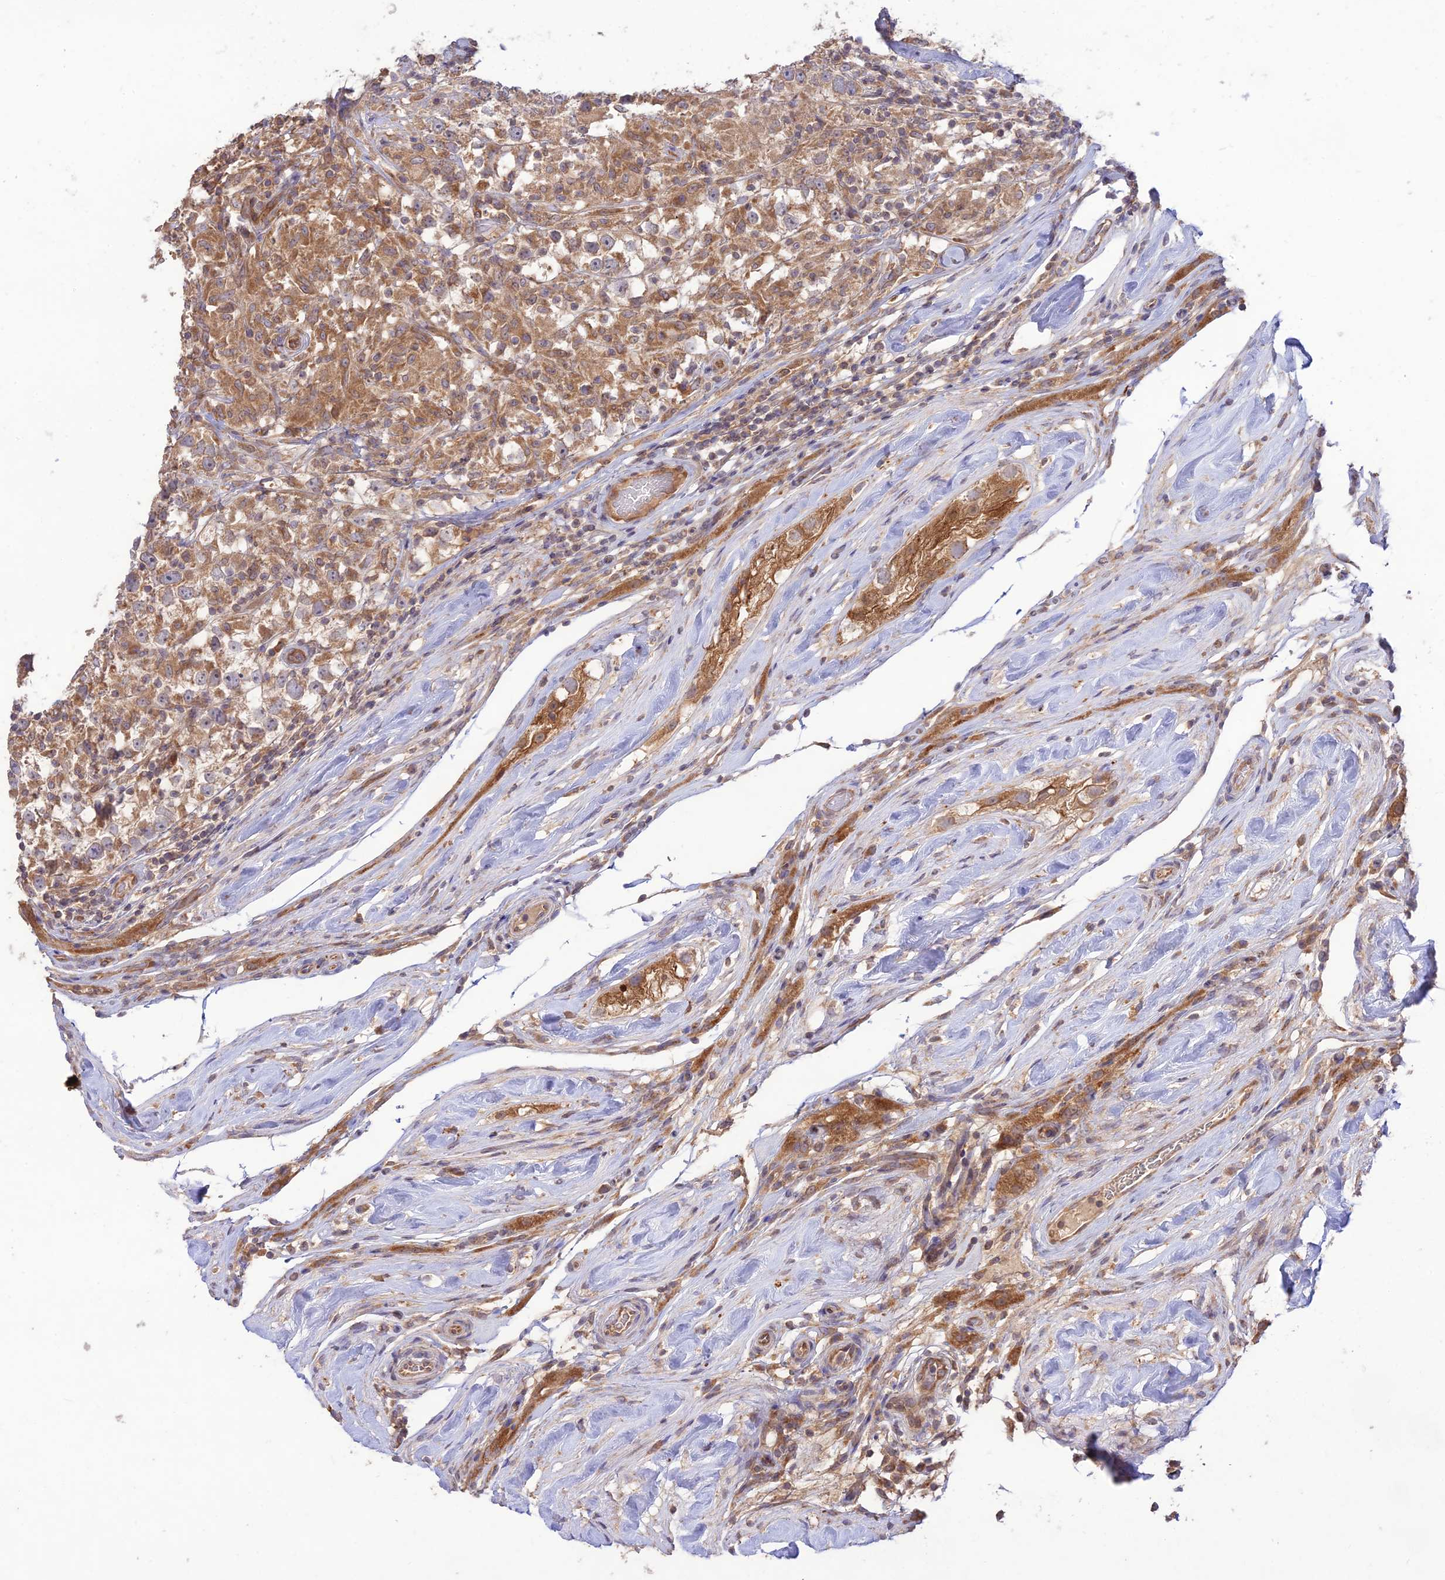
{"staining": {"intensity": "moderate", "quantity": ">75%", "location": "cytoplasmic/membranous"}, "tissue": "testis cancer", "cell_type": "Tumor cells", "image_type": "cancer", "snomed": [{"axis": "morphology", "description": "Seminoma, NOS"}, {"axis": "topography", "description": "Testis"}], "caption": "A micrograph showing moderate cytoplasmic/membranous expression in approximately >75% of tumor cells in seminoma (testis), as visualized by brown immunohistochemical staining.", "gene": "TMEM259", "patient": {"sex": "male", "age": 46}}